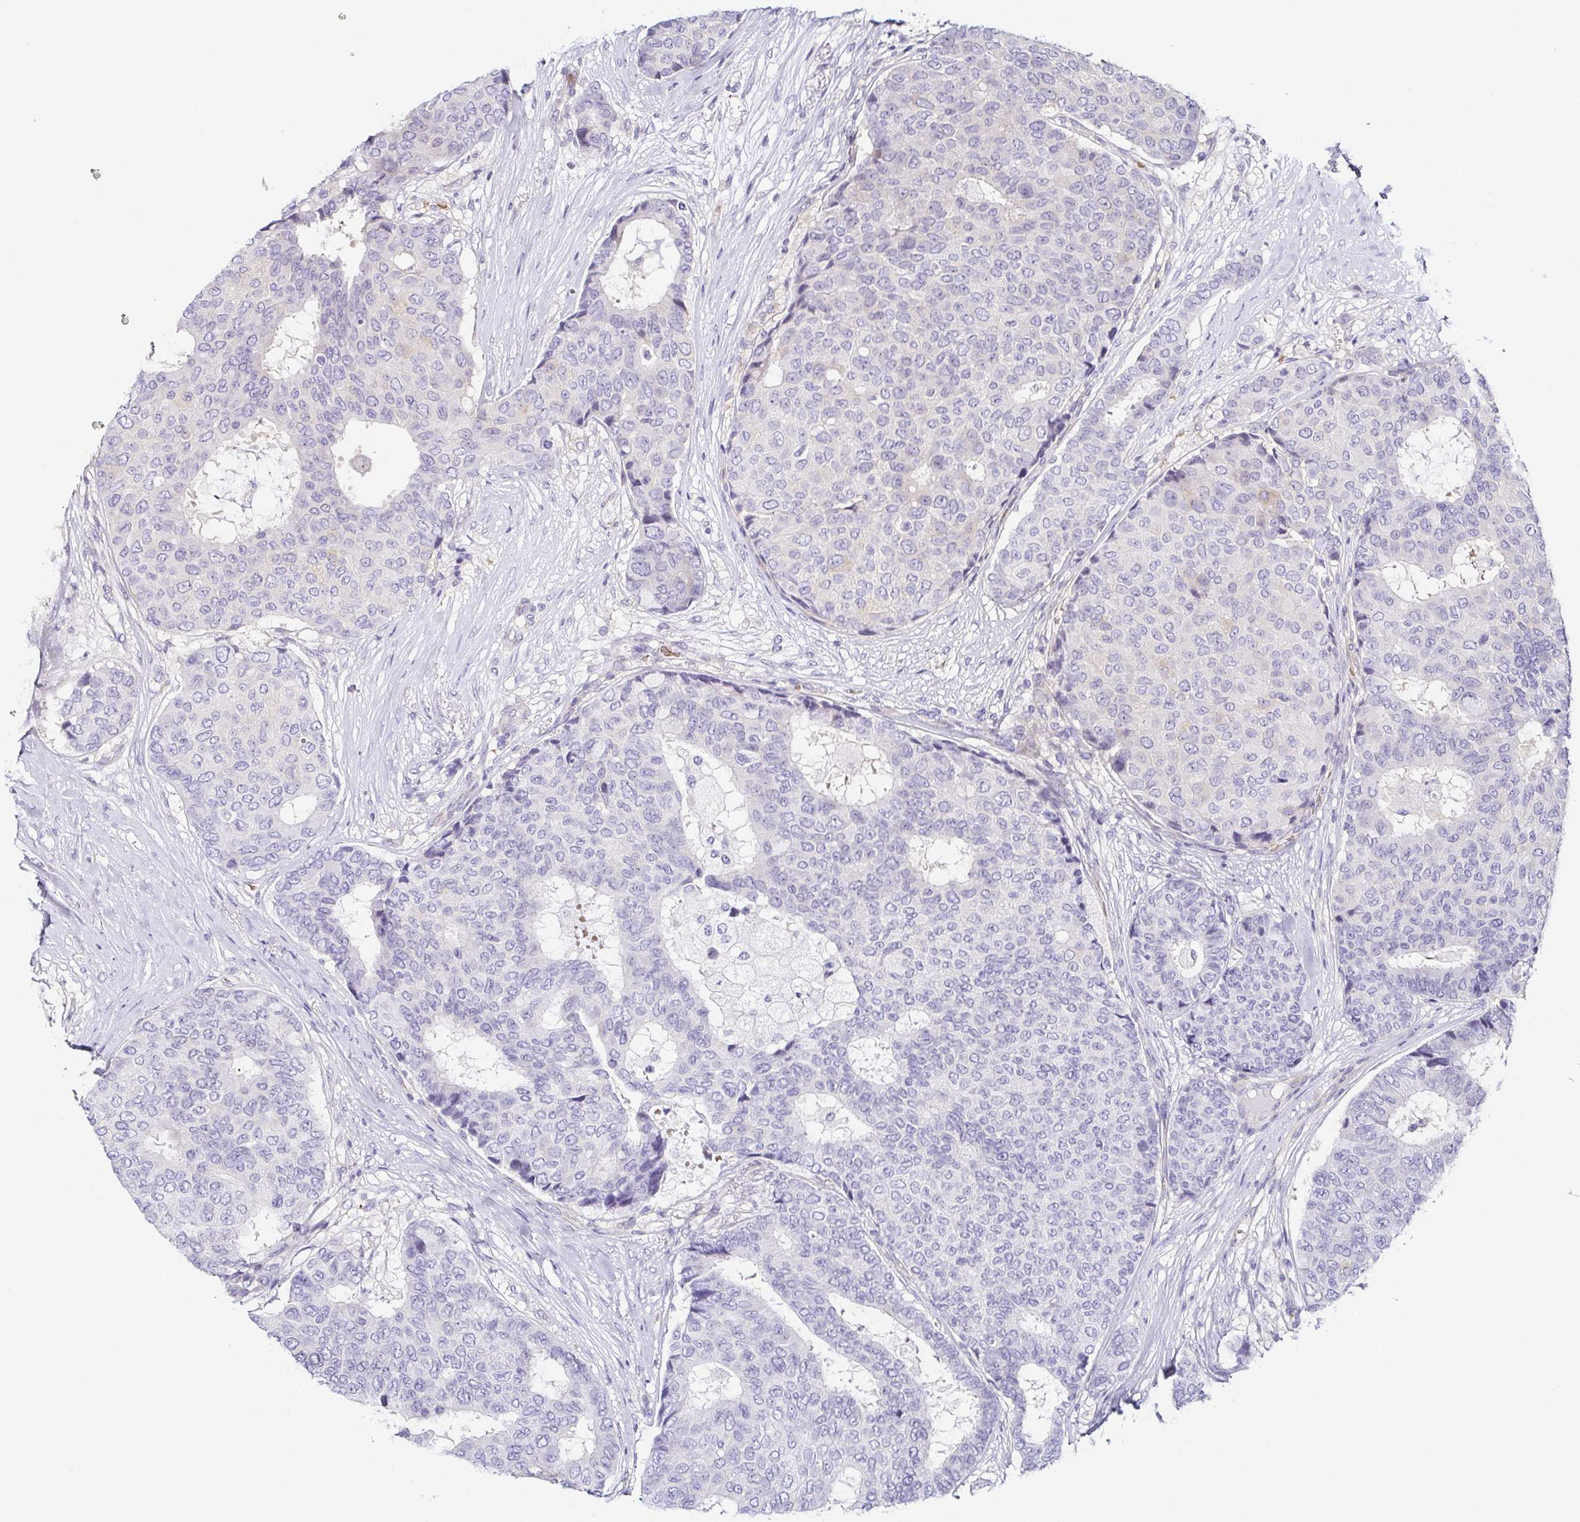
{"staining": {"intensity": "negative", "quantity": "none", "location": "none"}, "tissue": "breast cancer", "cell_type": "Tumor cells", "image_type": "cancer", "snomed": [{"axis": "morphology", "description": "Duct carcinoma"}, {"axis": "topography", "description": "Breast"}], "caption": "Immunohistochemistry micrograph of human infiltrating ductal carcinoma (breast) stained for a protein (brown), which exhibits no positivity in tumor cells.", "gene": "FAM162B", "patient": {"sex": "female", "age": 75}}